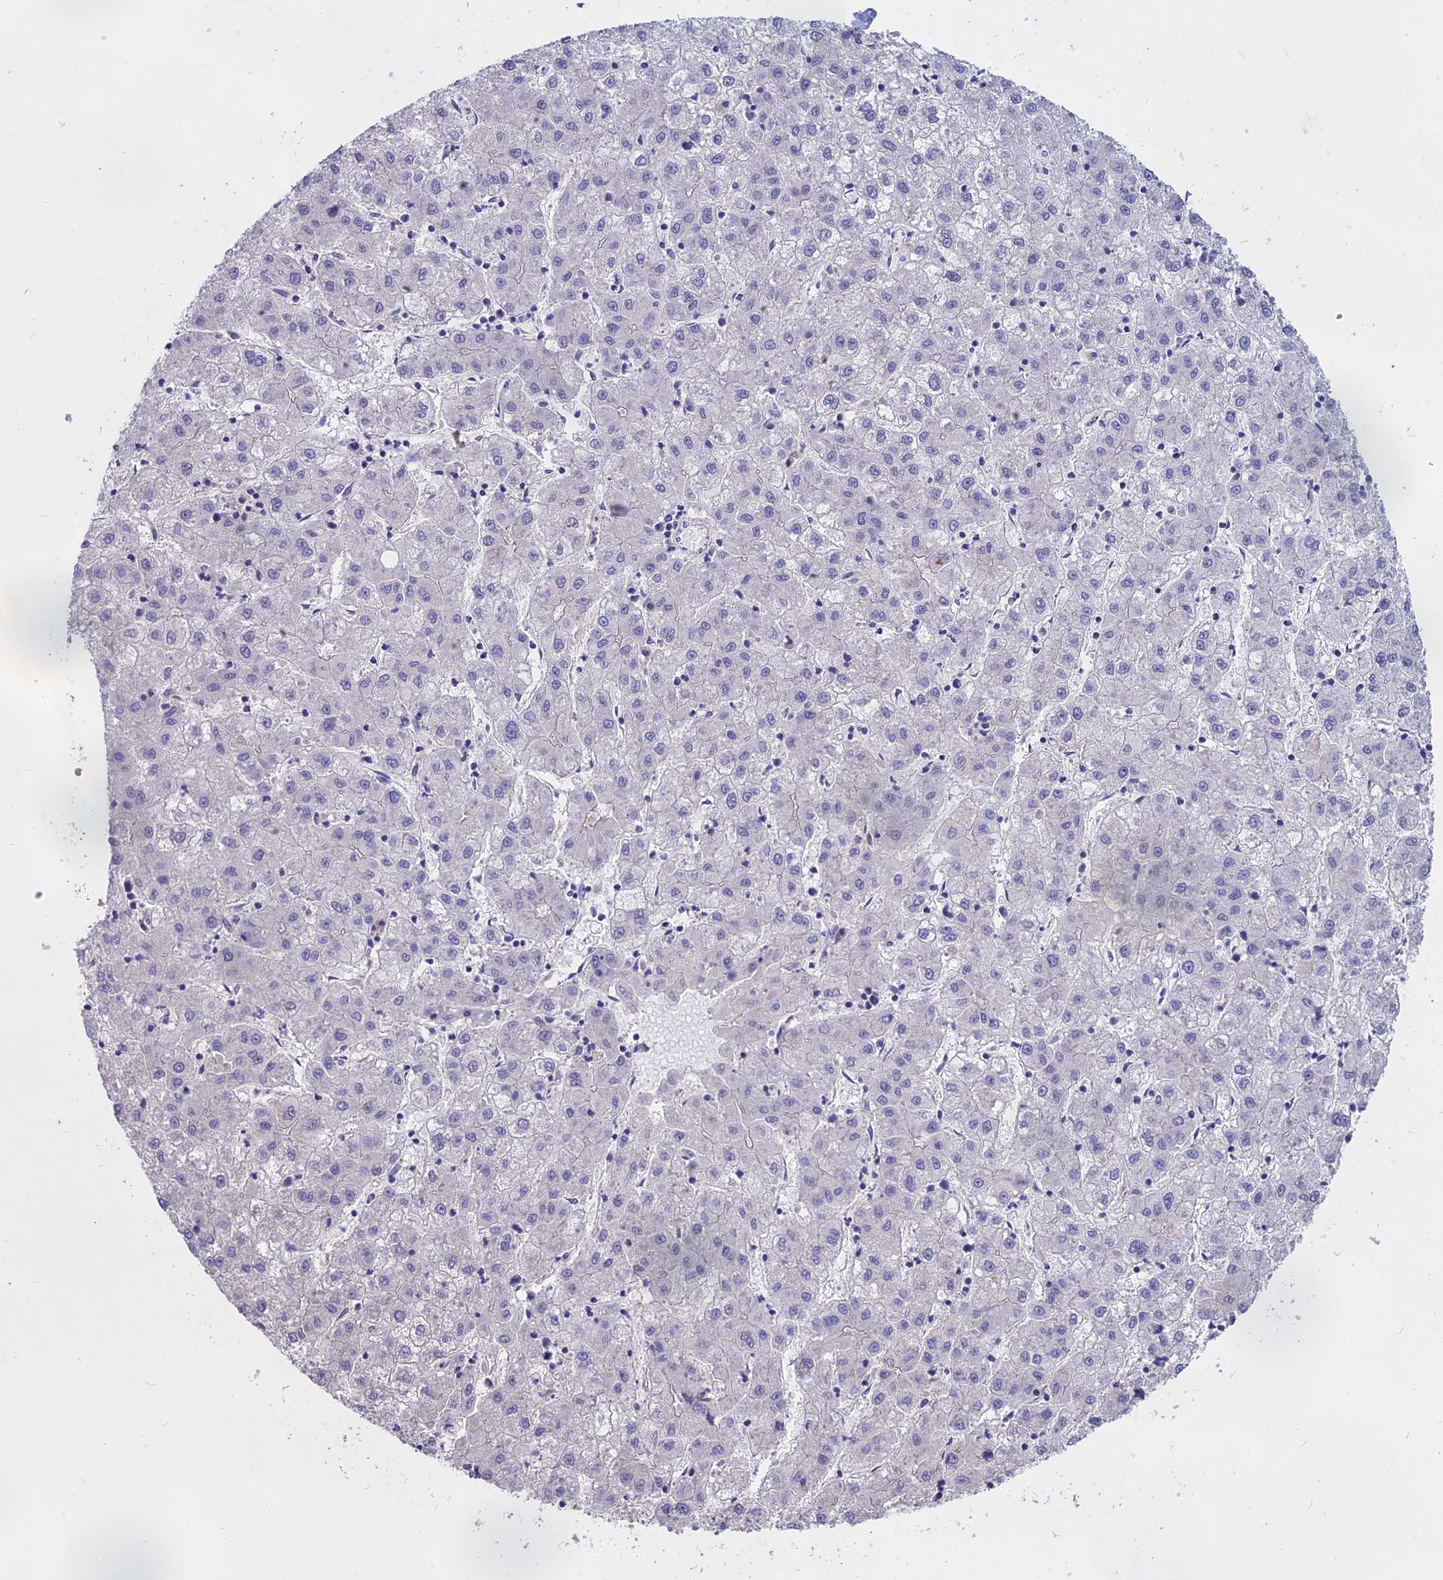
{"staining": {"intensity": "negative", "quantity": "none", "location": "none"}, "tissue": "liver cancer", "cell_type": "Tumor cells", "image_type": "cancer", "snomed": [{"axis": "morphology", "description": "Carcinoma, Hepatocellular, NOS"}, {"axis": "topography", "description": "Liver"}], "caption": "This is an immunohistochemistry (IHC) micrograph of human hepatocellular carcinoma (liver). There is no expression in tumor cells.", "gene": "WFDC2", "patient": {"sex": "male", "age": 72}}